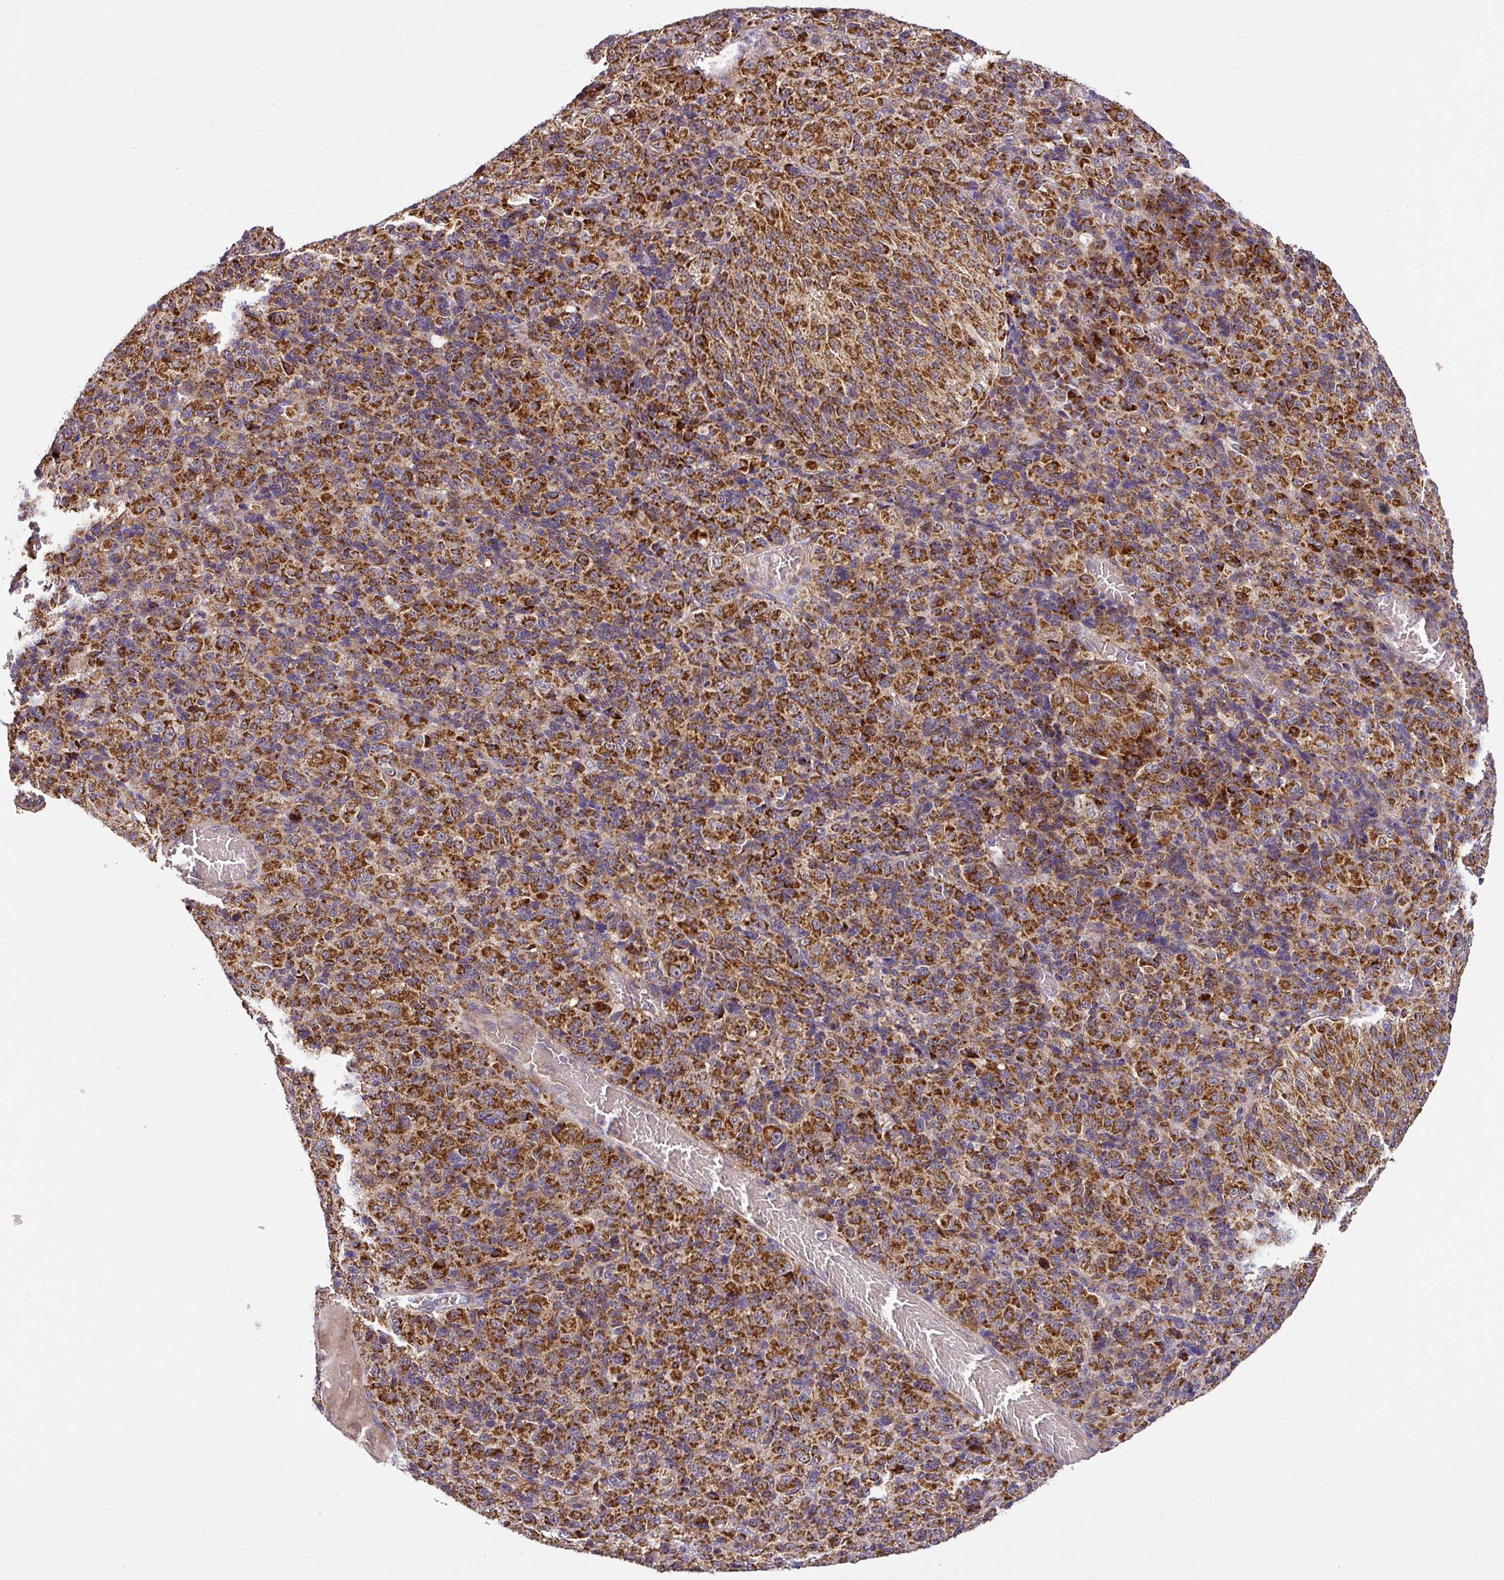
{"staining": {"intensity": "strong", "quantity": ">75%", "location": "cytoplasmic/membranous"}, "tissue": "melanoma", "cell_type": "Tumor cells", "image_type": "cancer", "snomed": [{"axis": "morphology", "description": "Malignant melanoma, Metastatic site"}, {"axis": "topography", "description": "Brain"}], "caption": "A high amount of strong cytoplasmic/membranous positivity is identified in approximately >75% of tumor cells in melanoma tissue.", "gene": "ZNF513", "patient": {"sex": "female", "age": 56}}